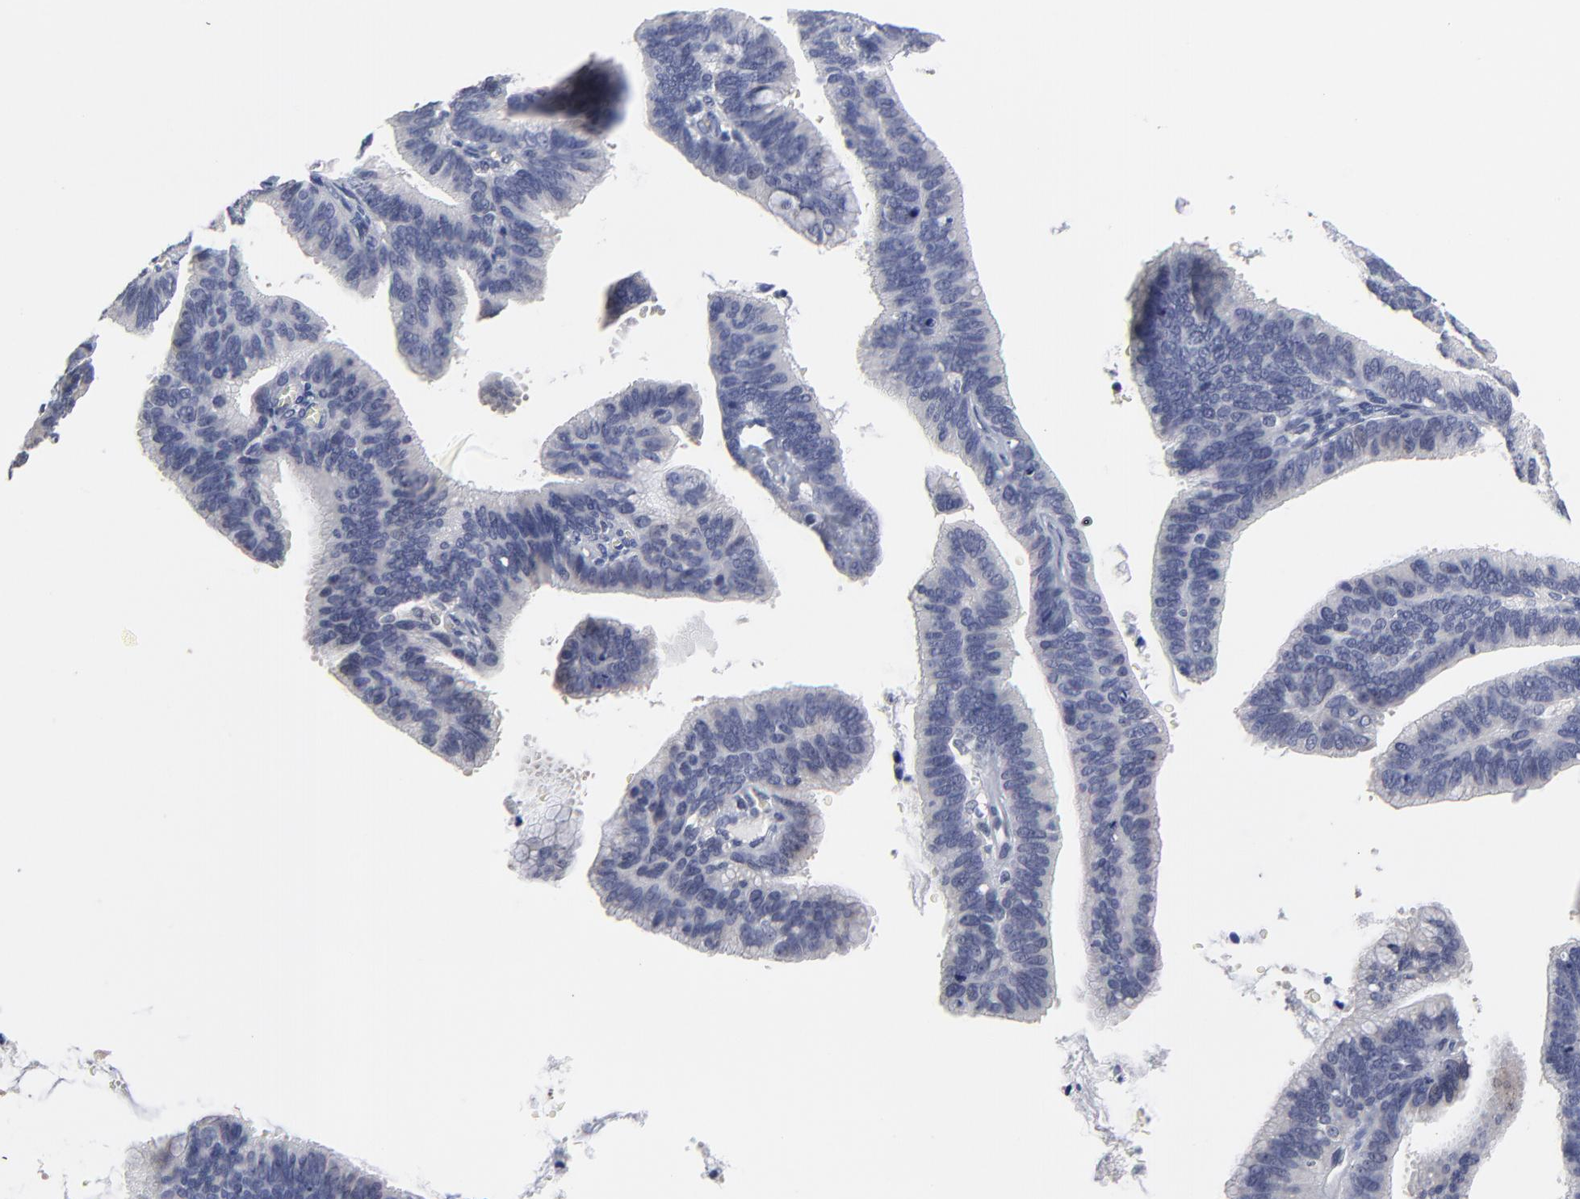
{"staining": {"intensity": "negative", "quantity": "none", "location": "none"}, "tissue": "cervical cancer", "cell_type": "Tumor cells", "image_type": "cancer", "snomed": [{"axis": "morphology", "description": "Adenocarcinoma, NOS"}, {"axis": "topography", "description": "Cervix"}], "caption": "Cervical adenocarcinoma was stained to show a protein in brown. There is no significant staining in tumor cells. The staining is performed using DAB brown chromogen with nuclei counter-stained in using hematoxylin.", "gene": "MAGEA10", "patient": {"sex": "female", "age": 47}}